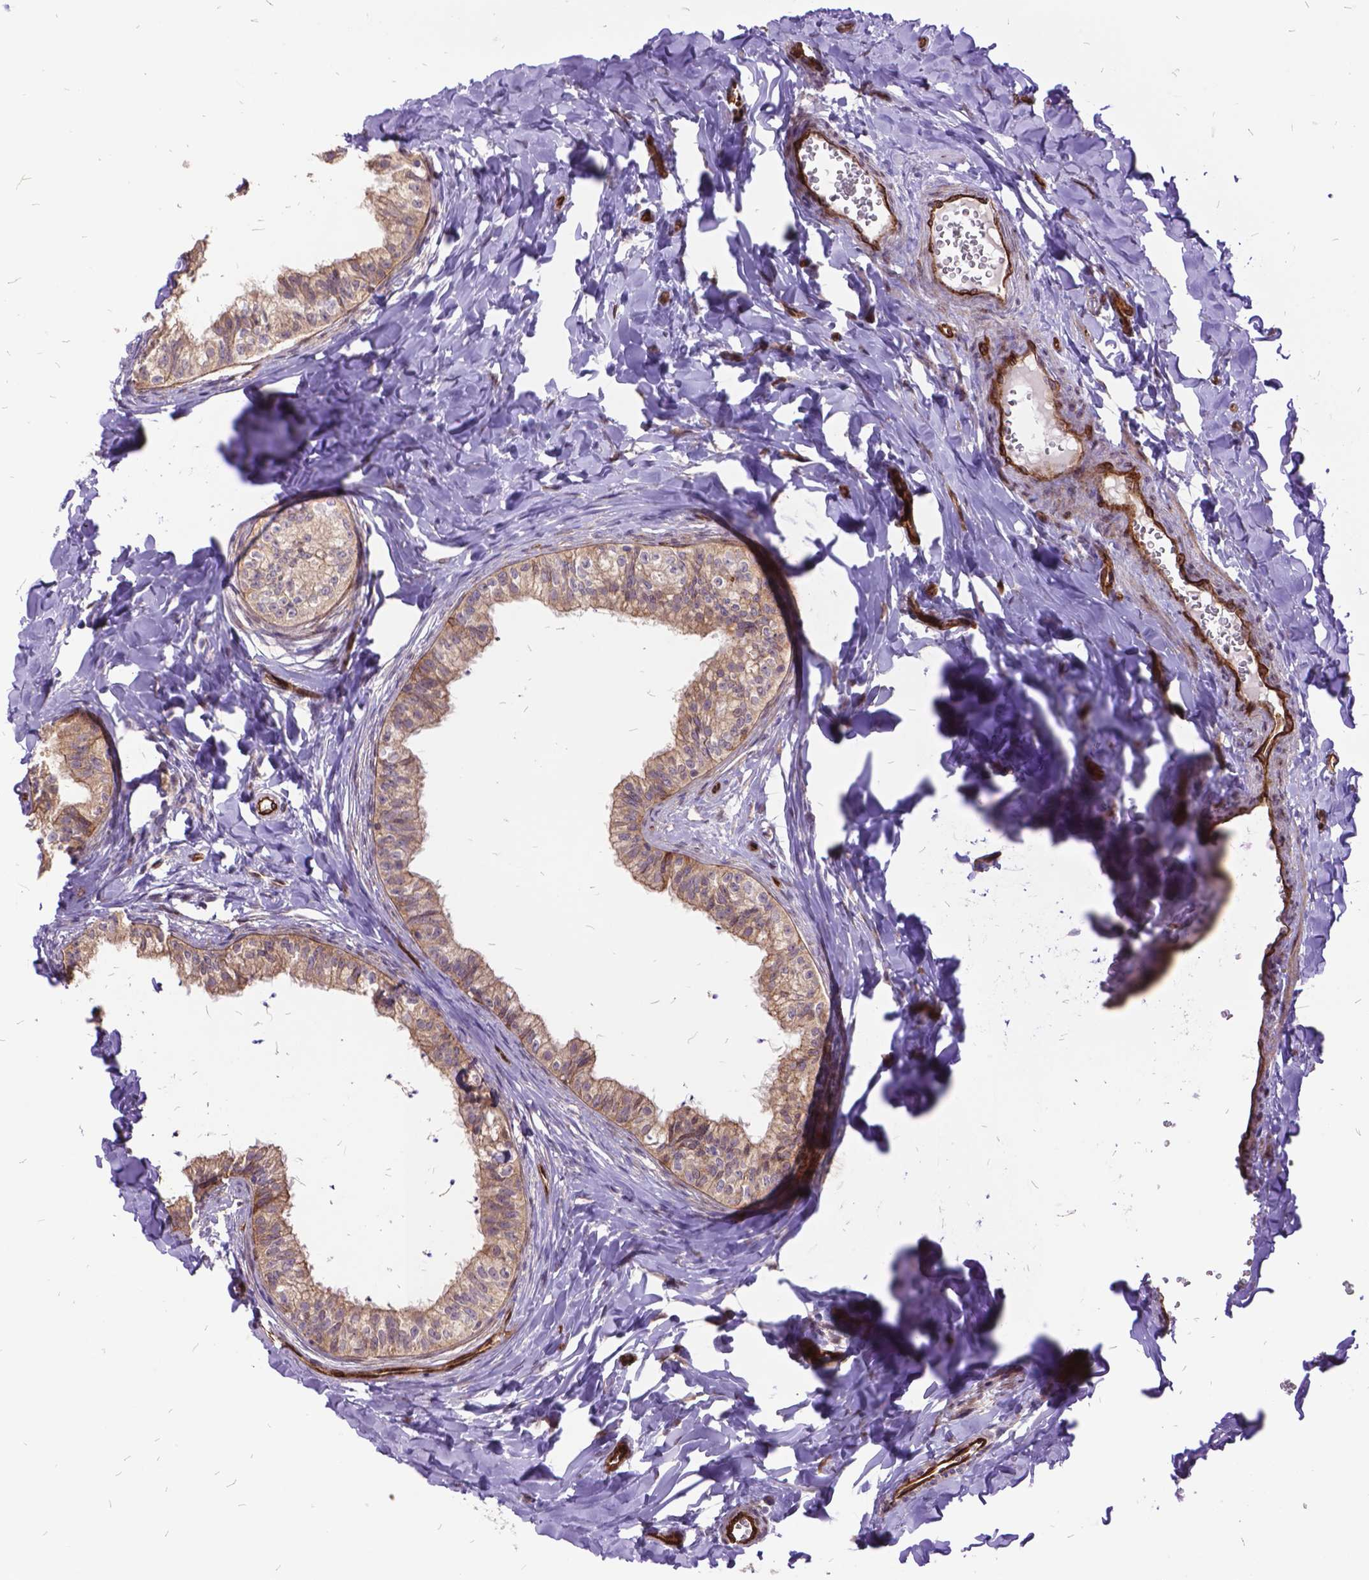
{"staining": {"intensity": "weak", "quantity": "25%-75%", "location": "cytoplasmic/membranous"}, "tissue": "epididymis", "cell_type": "Glandular cells", "image_type": "normal", "snomed": [{"axis": "morphology", "description": "Normal tissue, NOS"}, {"axis": "topography", "description": "Epididymis"}], "caption": "DAB immunohistochemical staining of normal human epididymis demonstrates weak cytoplasmic/membranous protein expression in about 25%-75% of glandular cells. (Stains: DAB (3,3'-diaminobenzidine) in brown, nuclei in blue, Microscopy: brightfield microscopy at high magnification).", "gene": "GRB7", "patient": {"sex": "male", "age": 24}}